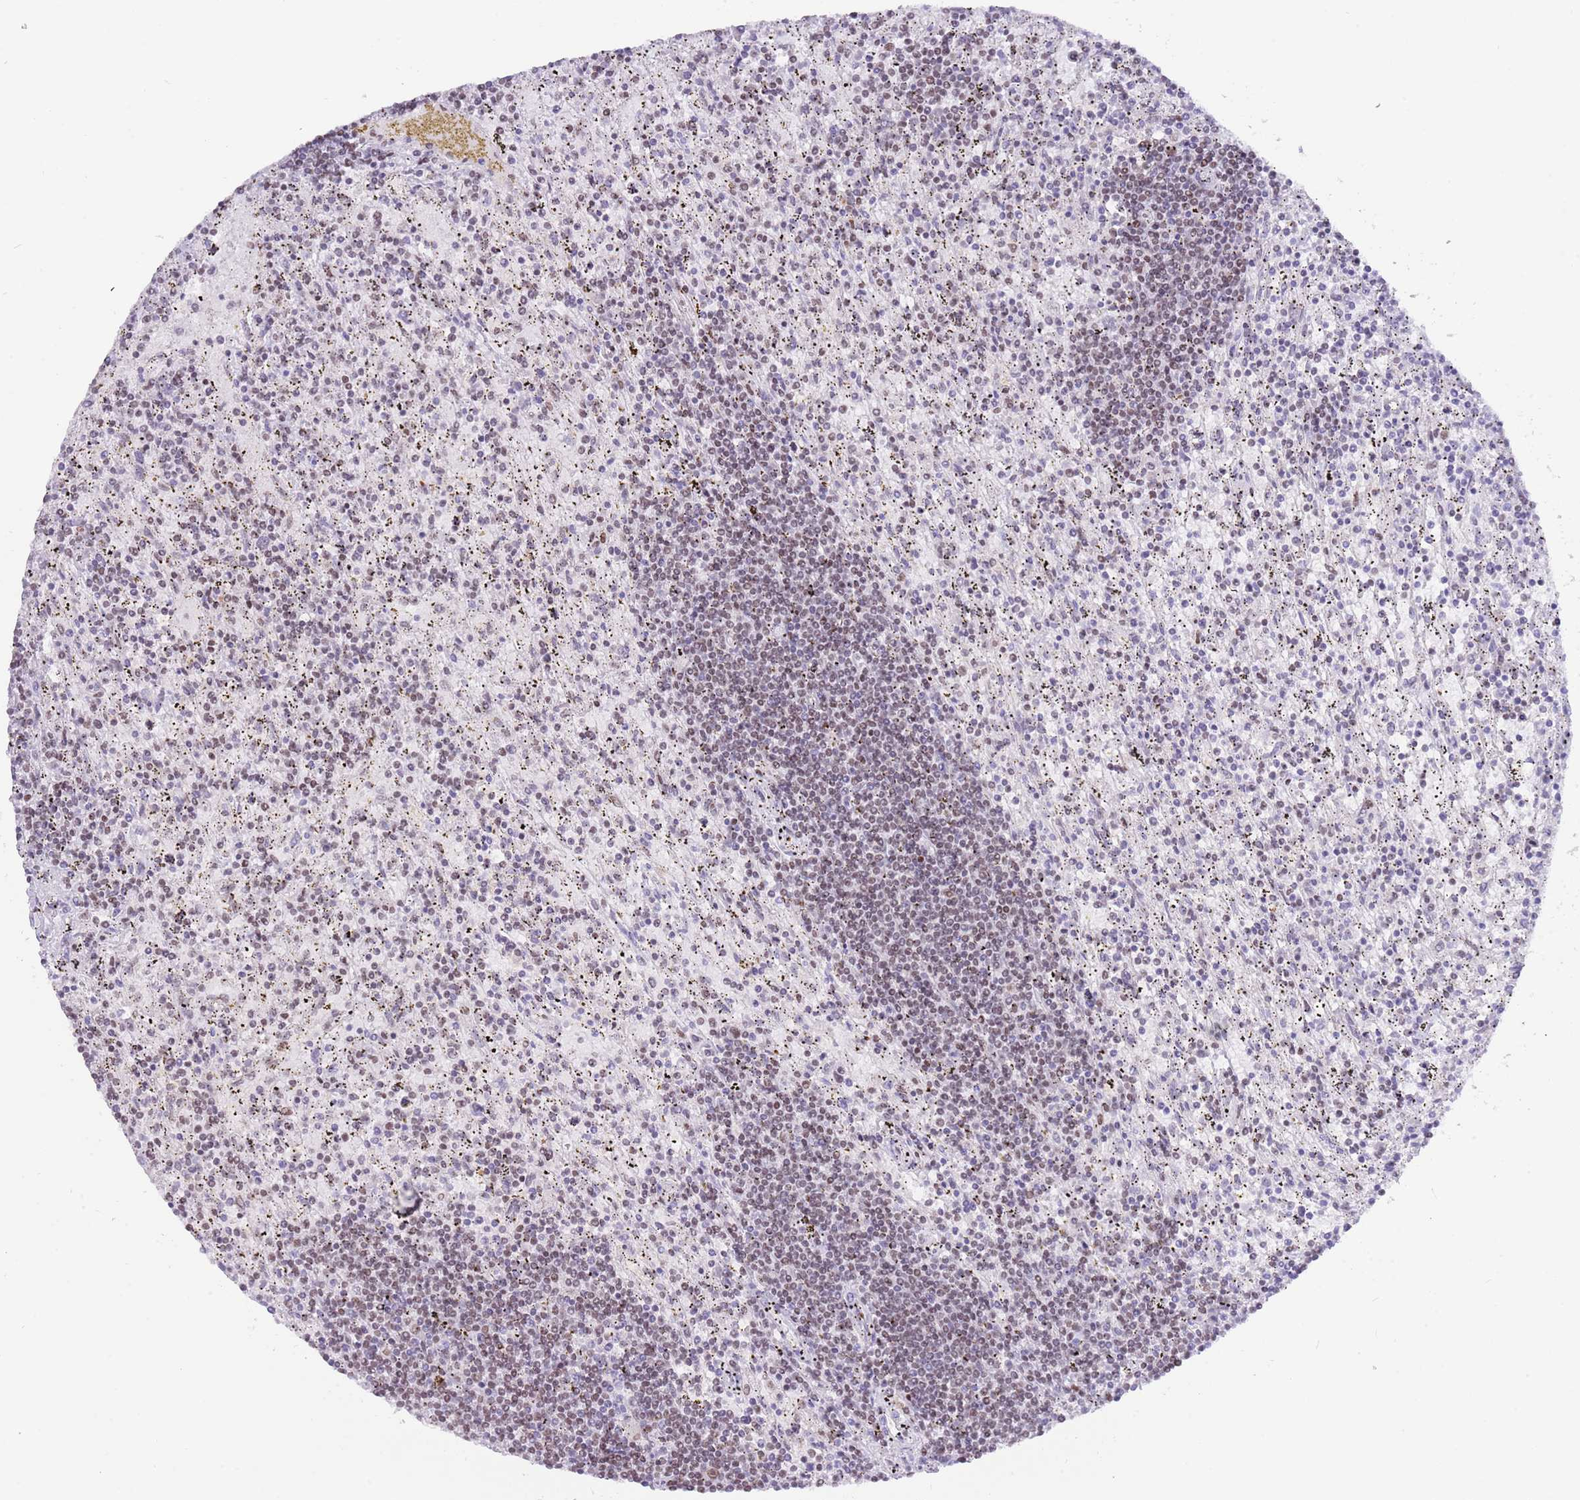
{"staining": {"intensity": "negative", "quantity": "none", "location": "none"}, "tissue": "lymphoma", "cell_type": "Tumor cells", "image_type": "cancer", "snomed": [{"axis": "morphology", "description": "Malignant lymphoma, non-Hodgkin's type, Low grade"}, {"axis": "topography", "description": "Spleen"}], "caption": "IHC micrograph of human malignant lymphoma, non-Hodgkin's type (low-grade) stained for a protein (brown), which displays no positivity in tumor cells. (Stains: DAB IHC with hematoxylin counter stain, Microscopy: brightfield microscopy at high magnification).", "gene": "ZNF382", "patient": {"sex": "male", "age": 76}}